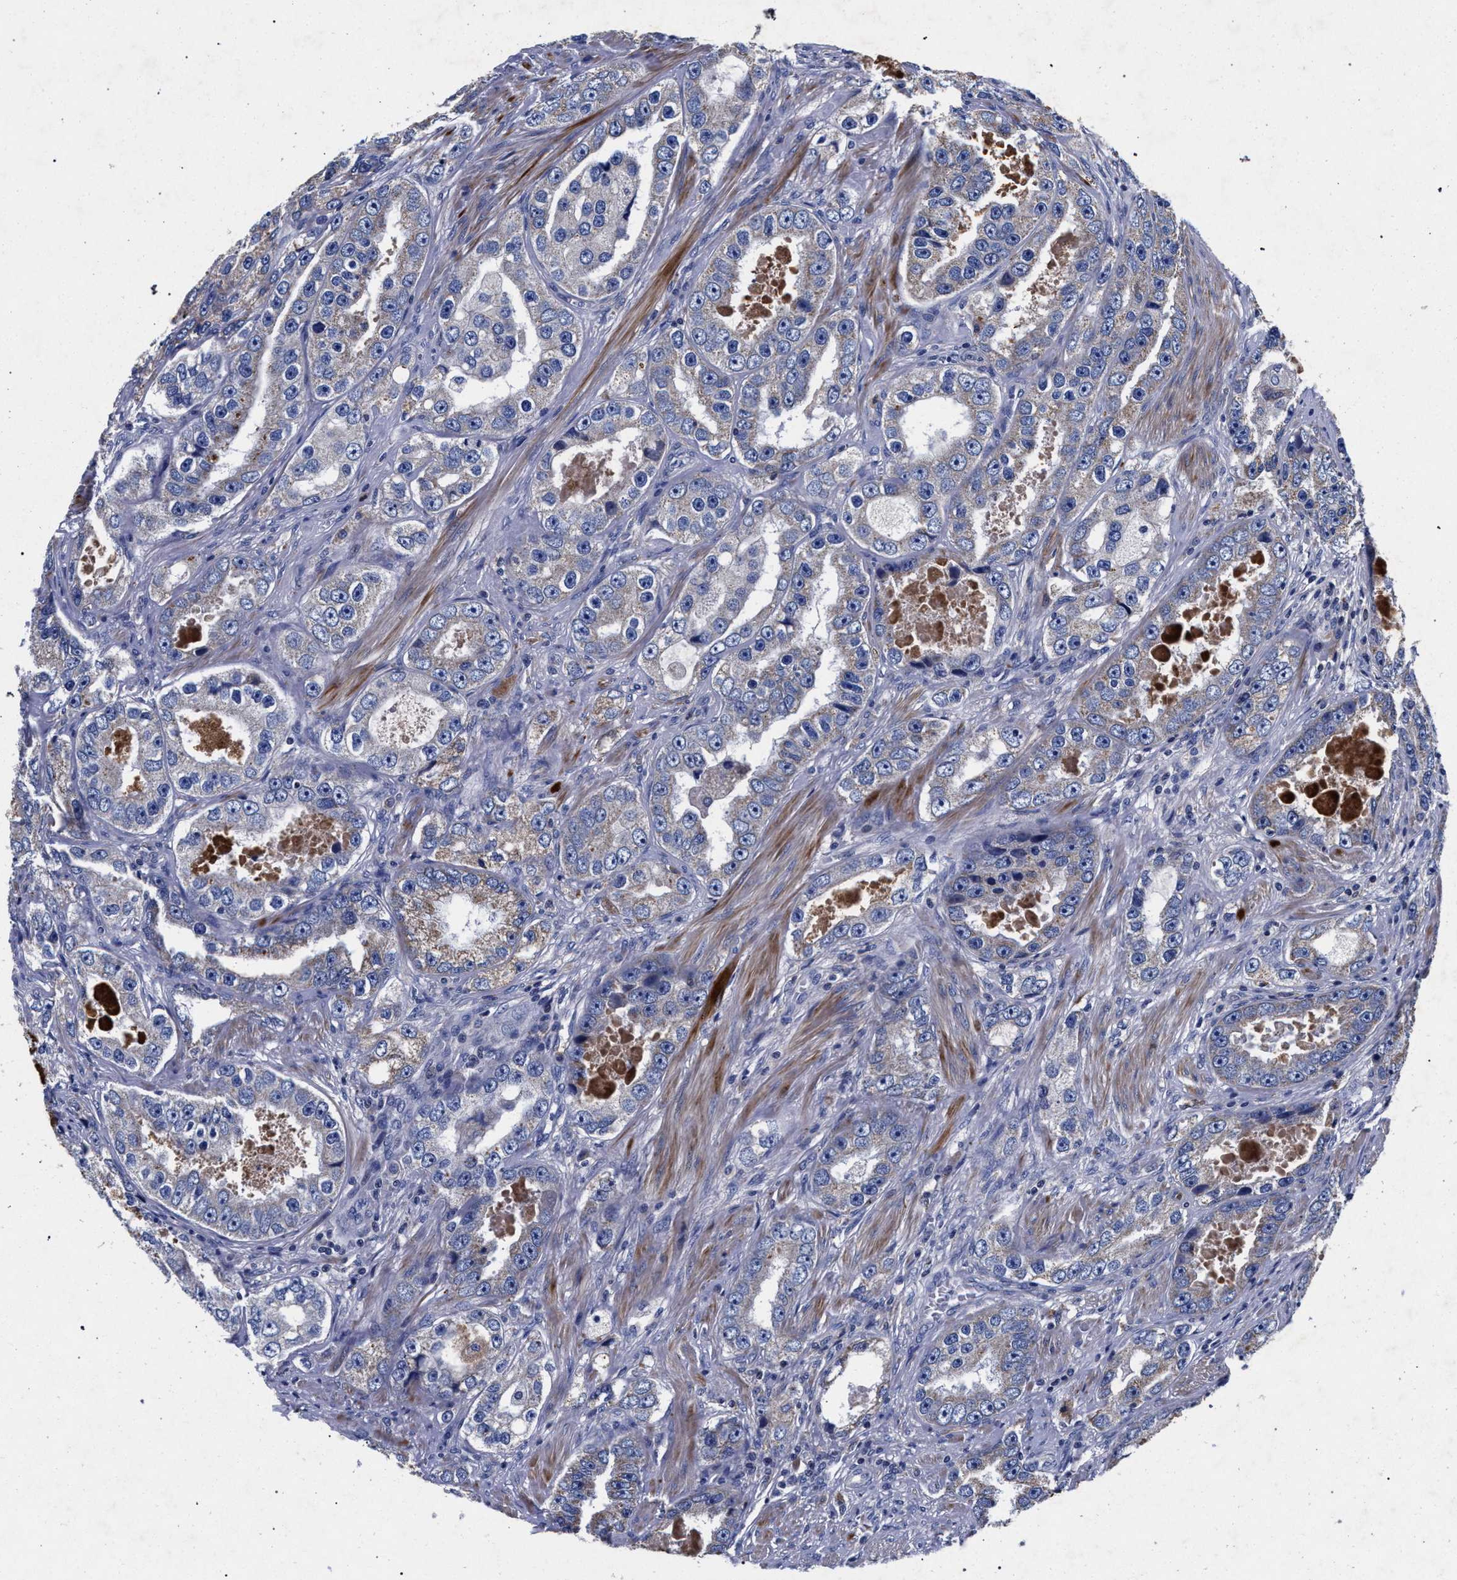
{"staining": {"intensity": "weak", "quantity": "<25%", "location": "cytoplasmic/membranous"}, "tissue": "prostate cancer", "cell_type": "Tumor cells", "image_type": "cancer", "snomed": [{"axis": "morphology", "description": "Adenocarcinoma, High grade"}, {"axis": "topography", "description": "Prostate"}], "caption": "This photomicrograph is of prostate cancer stained with IHC to label a protein in brown with the nuclei are counter-stained blue. There is no staining in tumor cells.", "gene": "HSD17B14", "patient": {"sex": "male", "age": 63}}